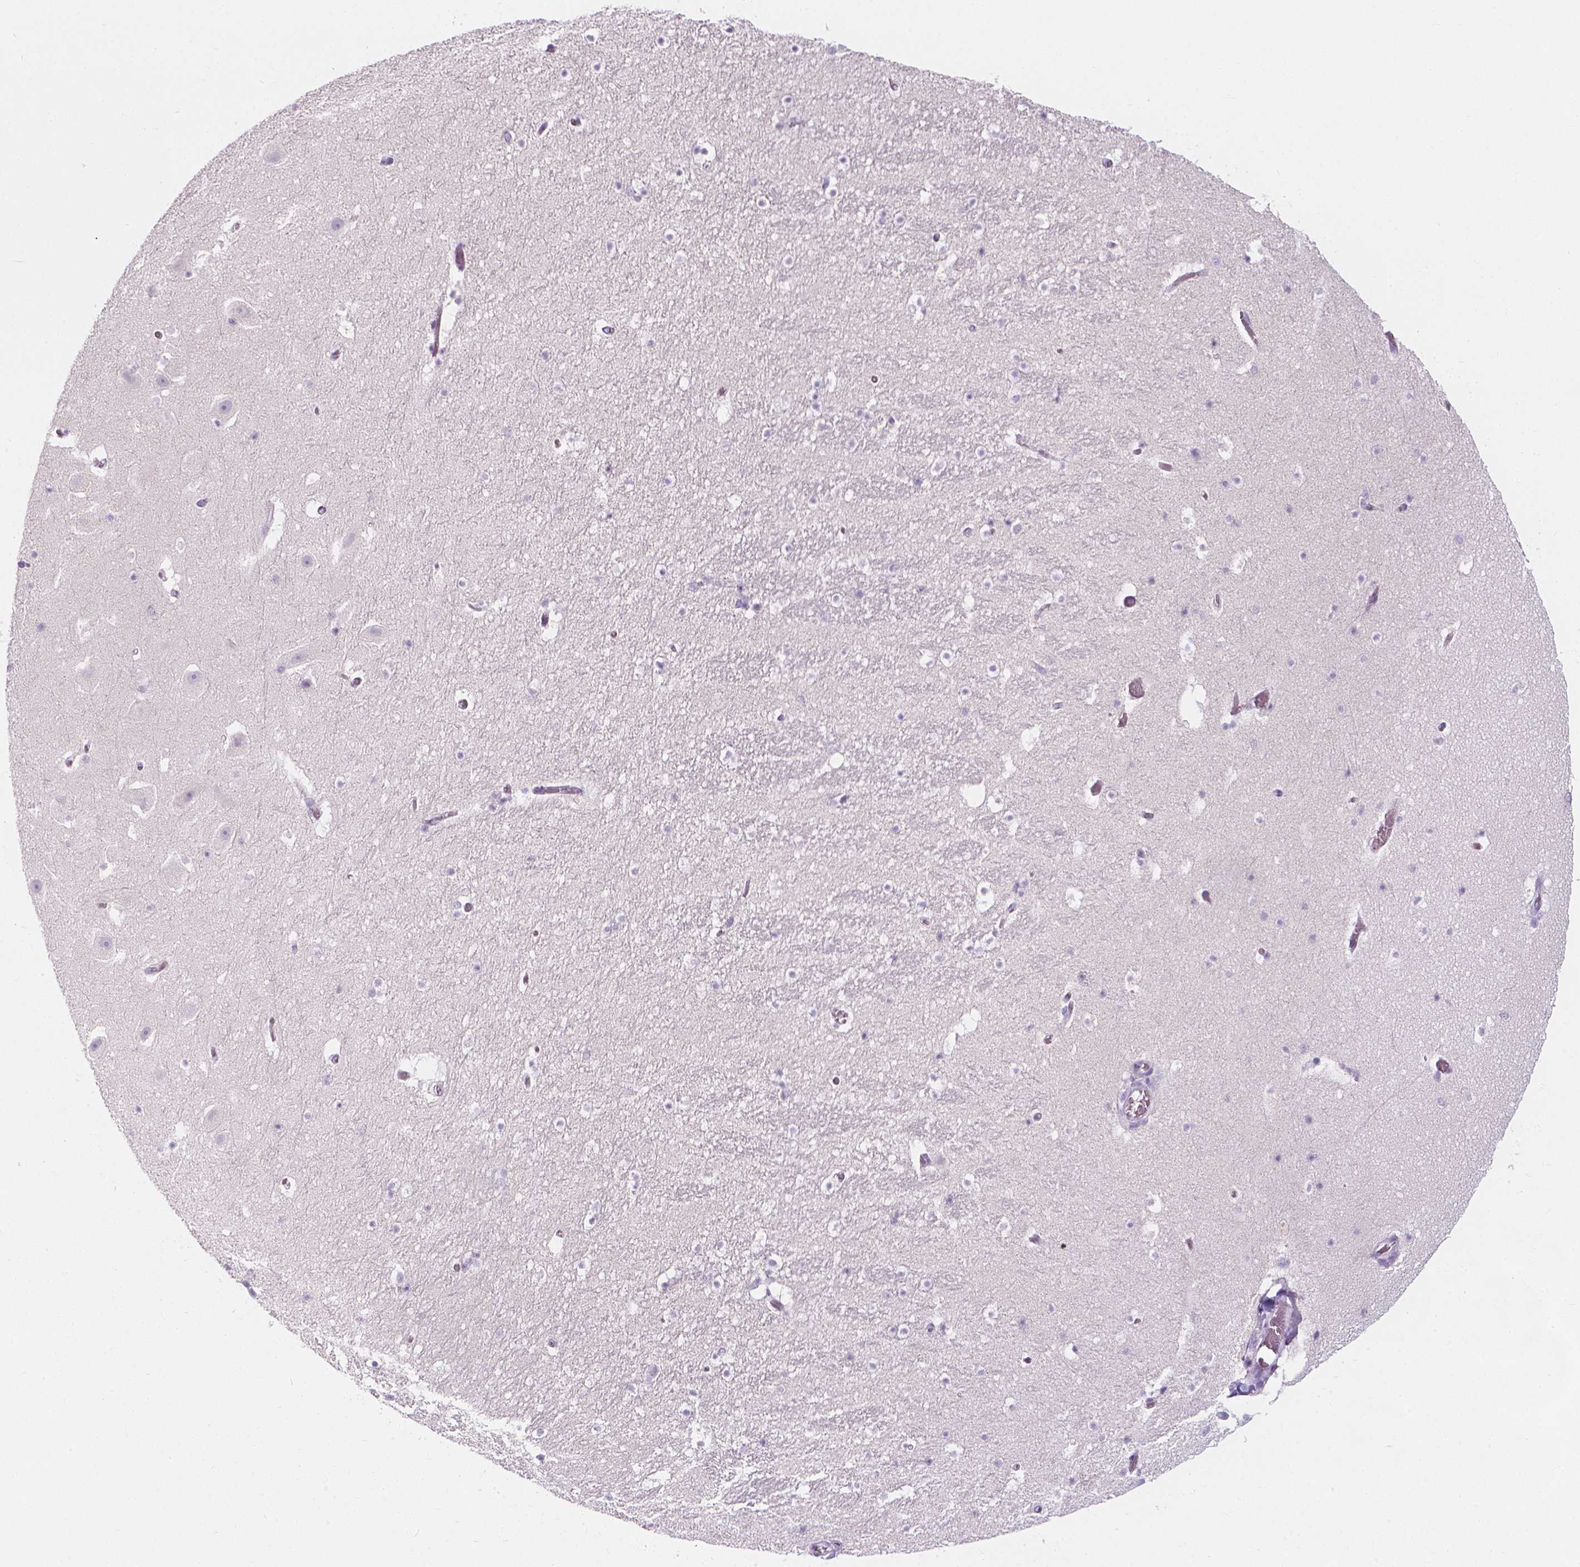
{"staining": {"intensity": "negative", "quantity": "none", "location": "none"}, "tissue": "hippocampus", "cell_type": "Glial cells", "image_type": "normal", "snomed": [{"axis": "morphology", "description": "Normal tissue, NOS"}, {"axis": "topography", "description": "Hippocampus"}], "caption": "This is a photomicrograph of IHC staining of normal hippocampus, which shows no expression in glial cells.", "gene": "DCAF8L1", "patient": {"sex": "male", "age": 26}}